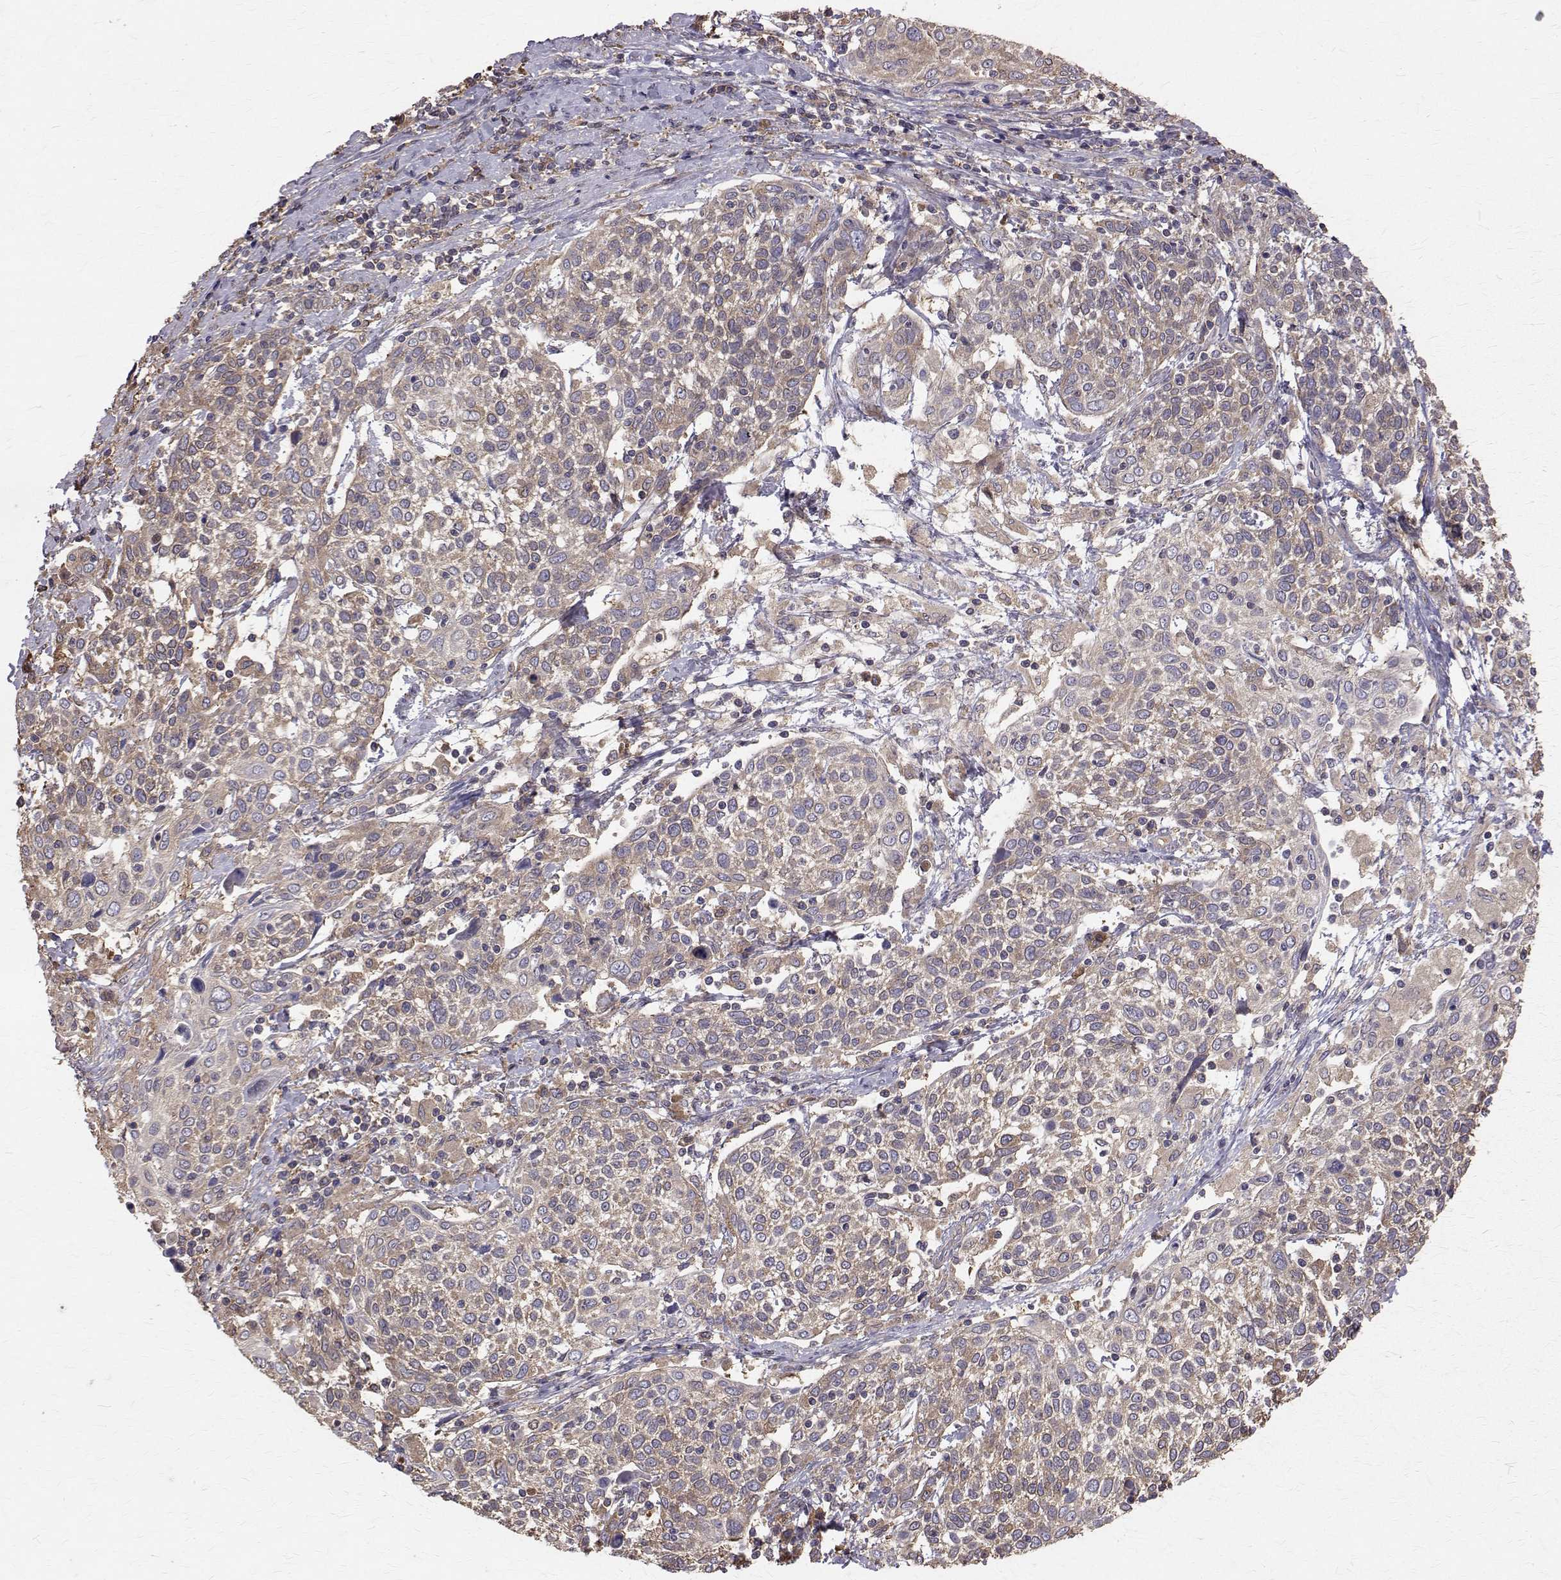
{"staining": {"intensity": "weak", "quantity": ">75%", "location": "cytoplasmic/membranous"}, "tissue": "cervical cancer", "cell_type": "Tumor cells", "image_type": "cancer", "snomed": [{"axis": "morphology", "description": "Squamous cell carcinoma, NOS"}, {"axis": "topography", "description": "Cervix"}], "caption": "This histopathology image reveals cervical cancer (squamous cell carcinoma) stained with IHC to label a protein in brown. The cytoplasmic/membranous of tumor cells show weak positivity for the protein. Nuclei are counter-stained blue.", "gene": "FARSB", "patient": {"sex": "female", "age": 61}}